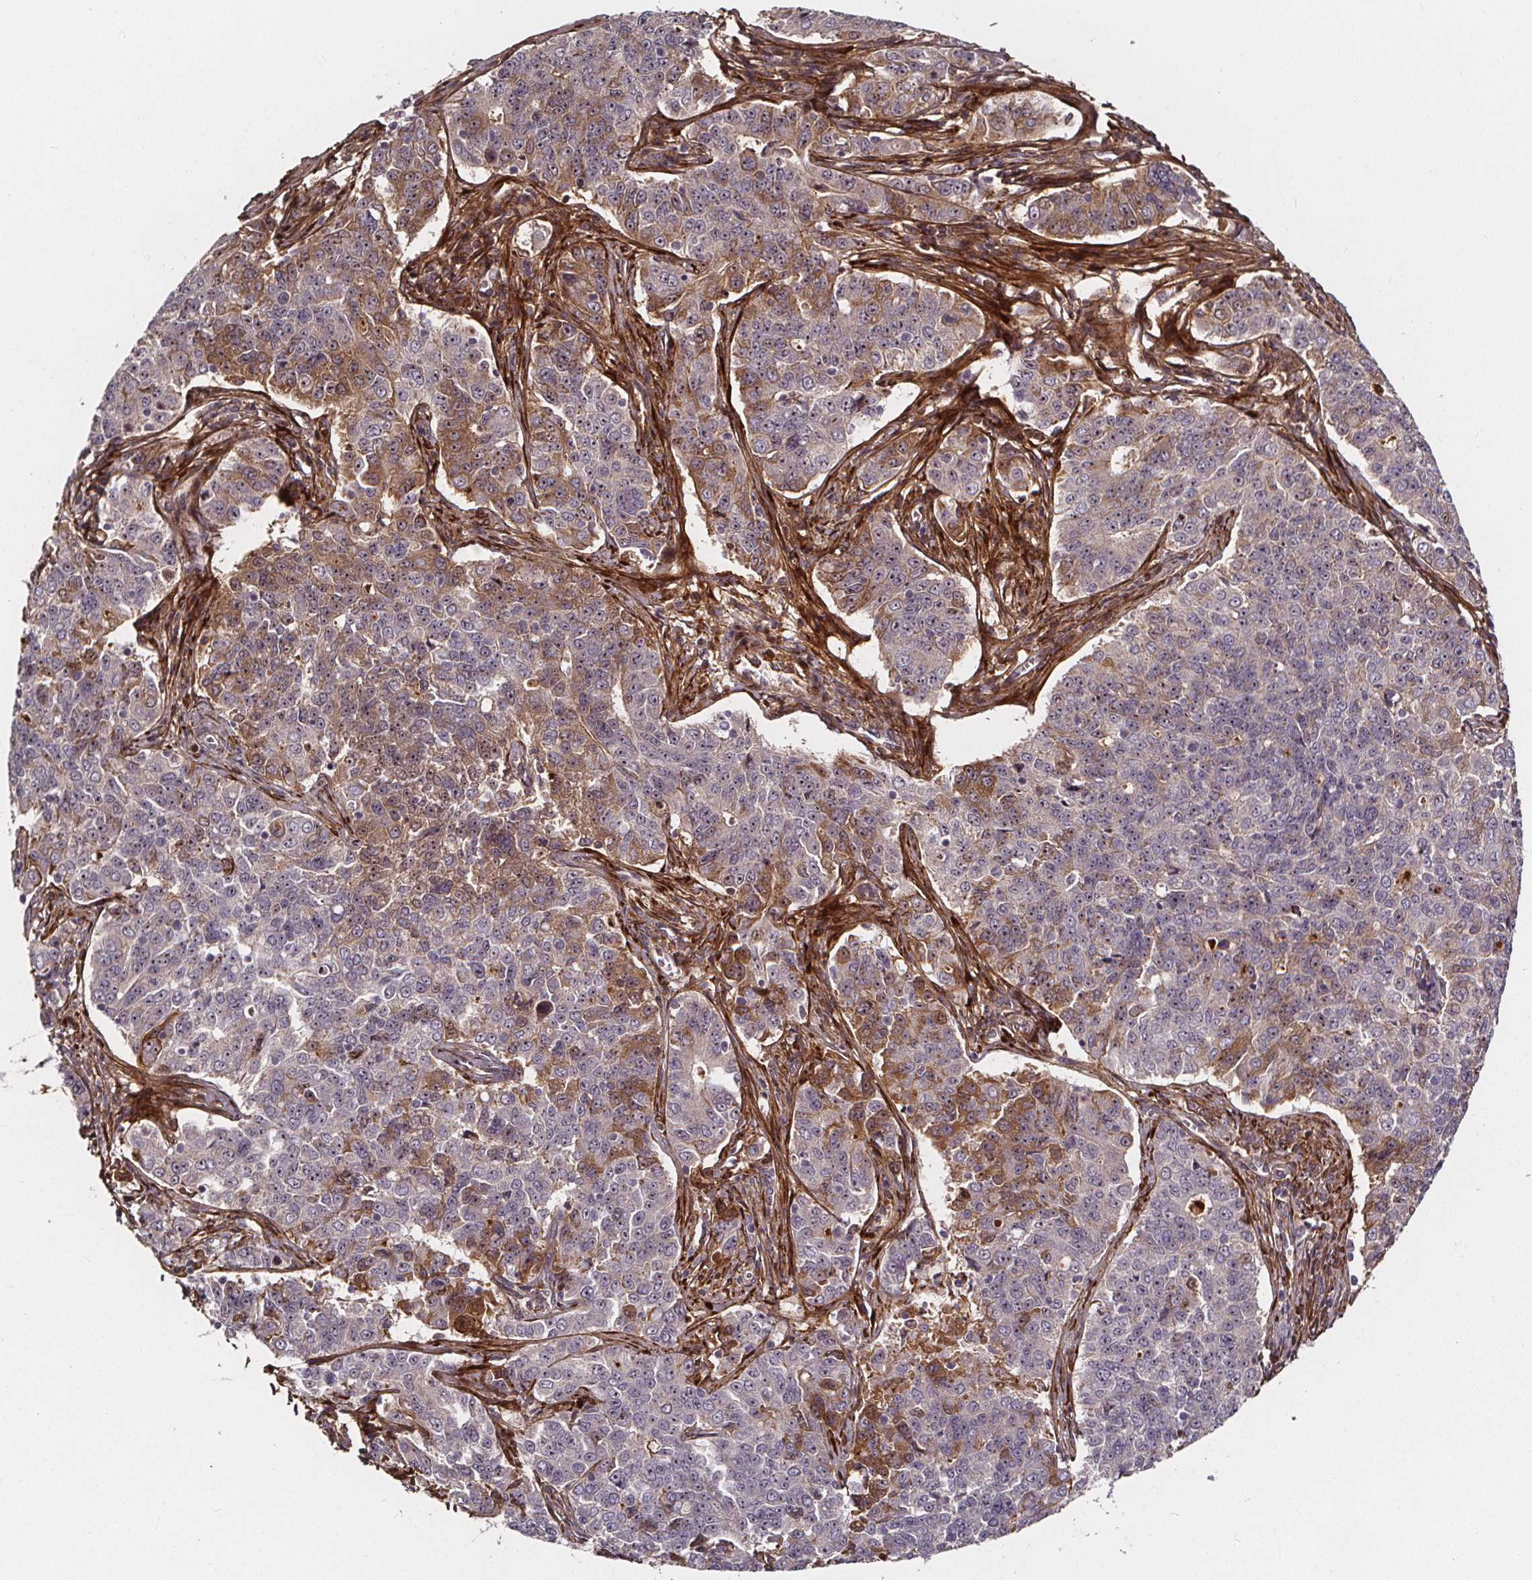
{"staining": {"intensity": "weak", "quantity": "<25%", "location": "cytoplasmic/membranous,nuclear"}, "tissue": "endometrial cancer", "cell_type": "Tumor cells", "image_type": "cancer", "snomed": [{"axis": "morphology", "description": "Adenocarcinoma, NOS"}, {"axis": "topography", "description": "Endometrium"}], "caption": "High power microscopy histopathology image of an immunohistochemistry photomicrograph of endometrial cancer, revealing no significant positivity in tumor cells.", "gene": "AEBP1", "patient": {"sex": "female", "age": 43}}